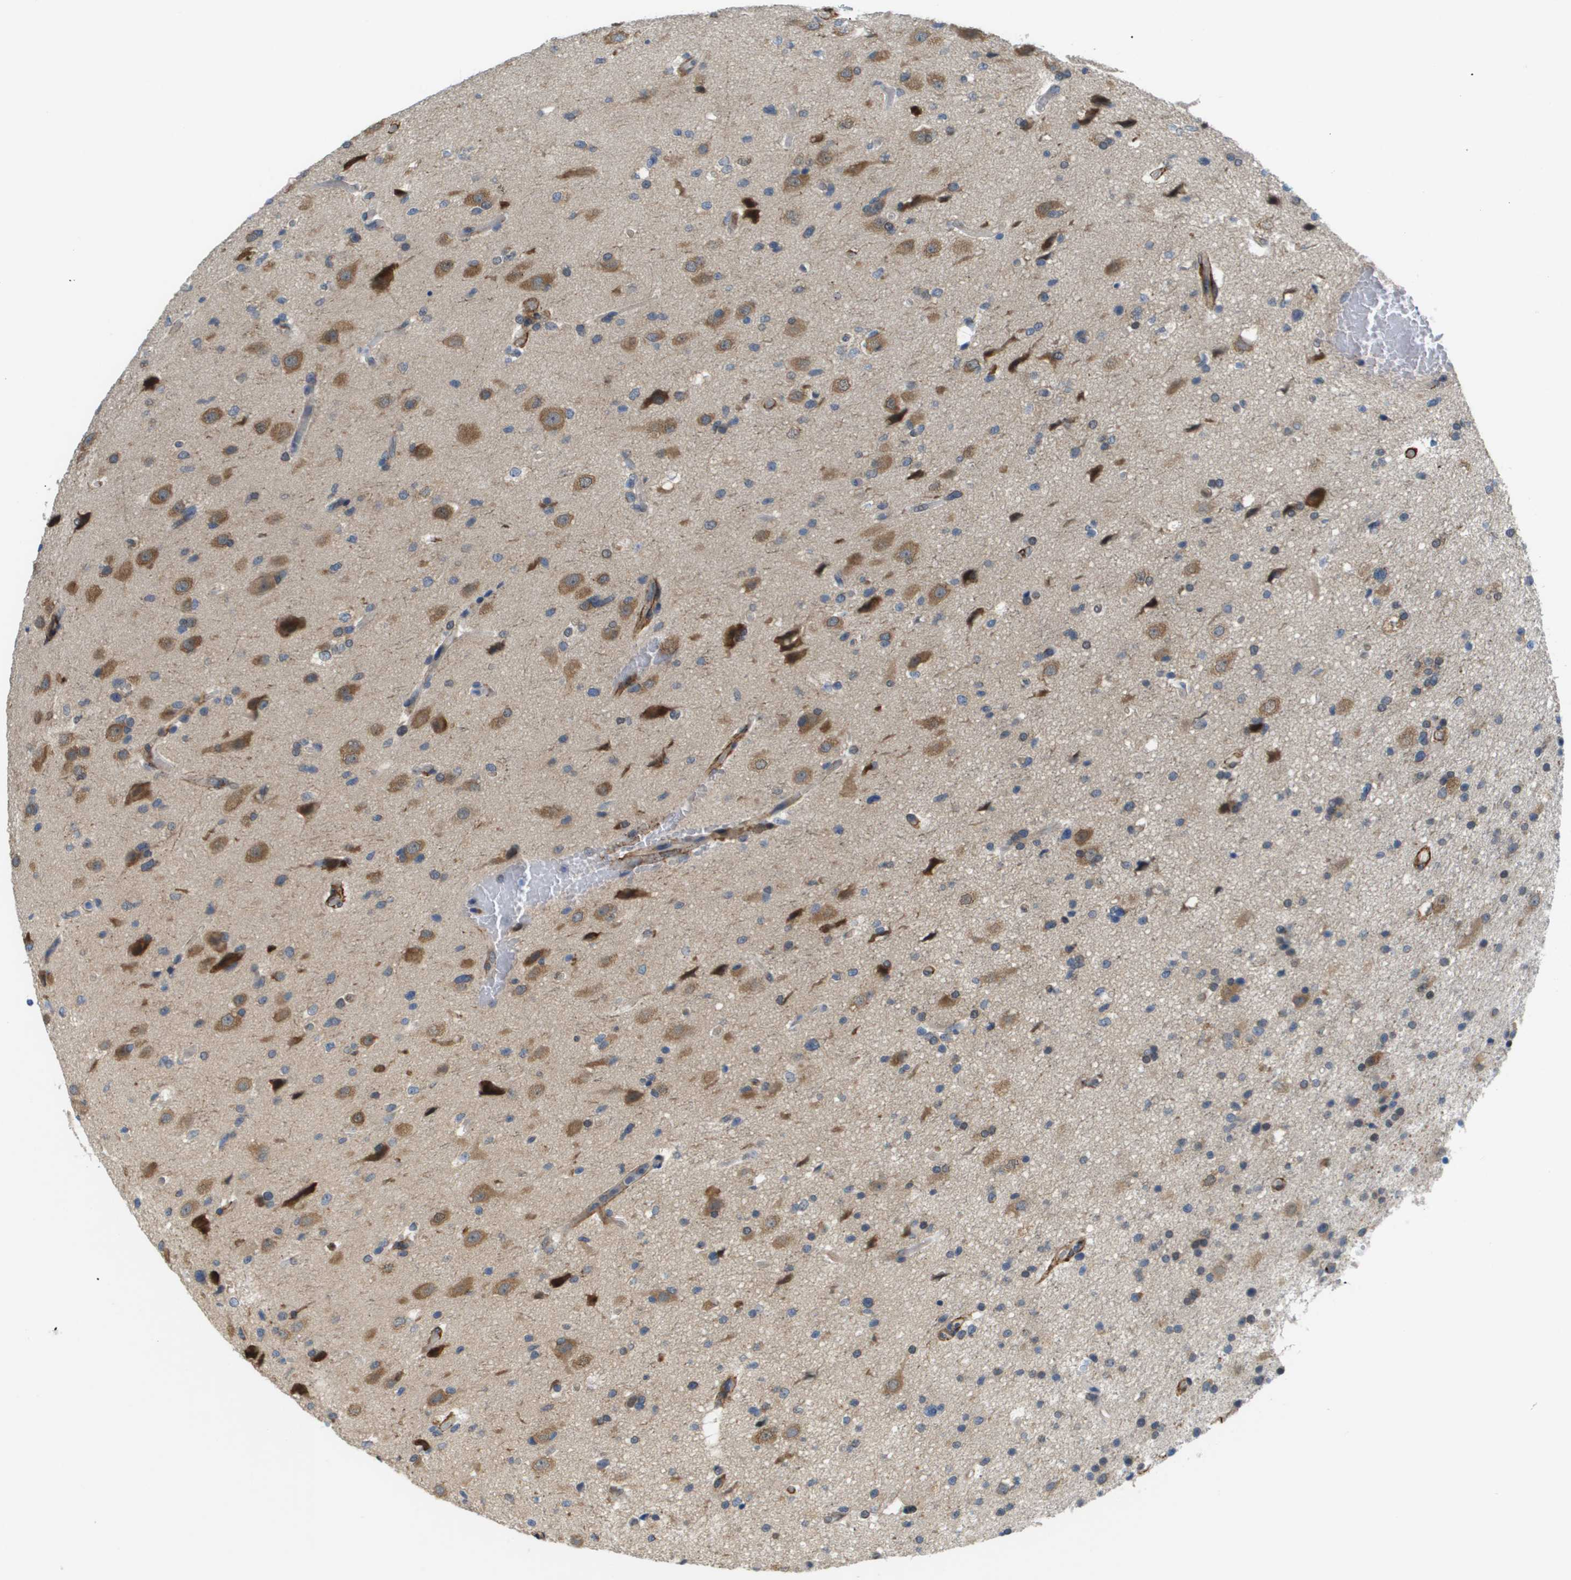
{"staining": {"intensity": "weak", "quantity": "25%-75%", "location": "cytoplasmic/membranous"}, "tissue": "glioma", "cell_type": "Tumor cells", "image_type": "cancer", "snomed": [{"axis": "morphology", "description": "Glioma, malignant, High grade"}, {"axis": "topography", "description": "Brain"}], "caption": "The micrograph exhibits a brown stain indicating the presence of a protein in the cytoplasmic/membranous of tumor cells in glioma. Immunohistochemistry (ihc) stains the protein in brown and the nuclei are stained blue.", "gene": "OTUD5", "patient": {"sex": "male", "age": 33}}